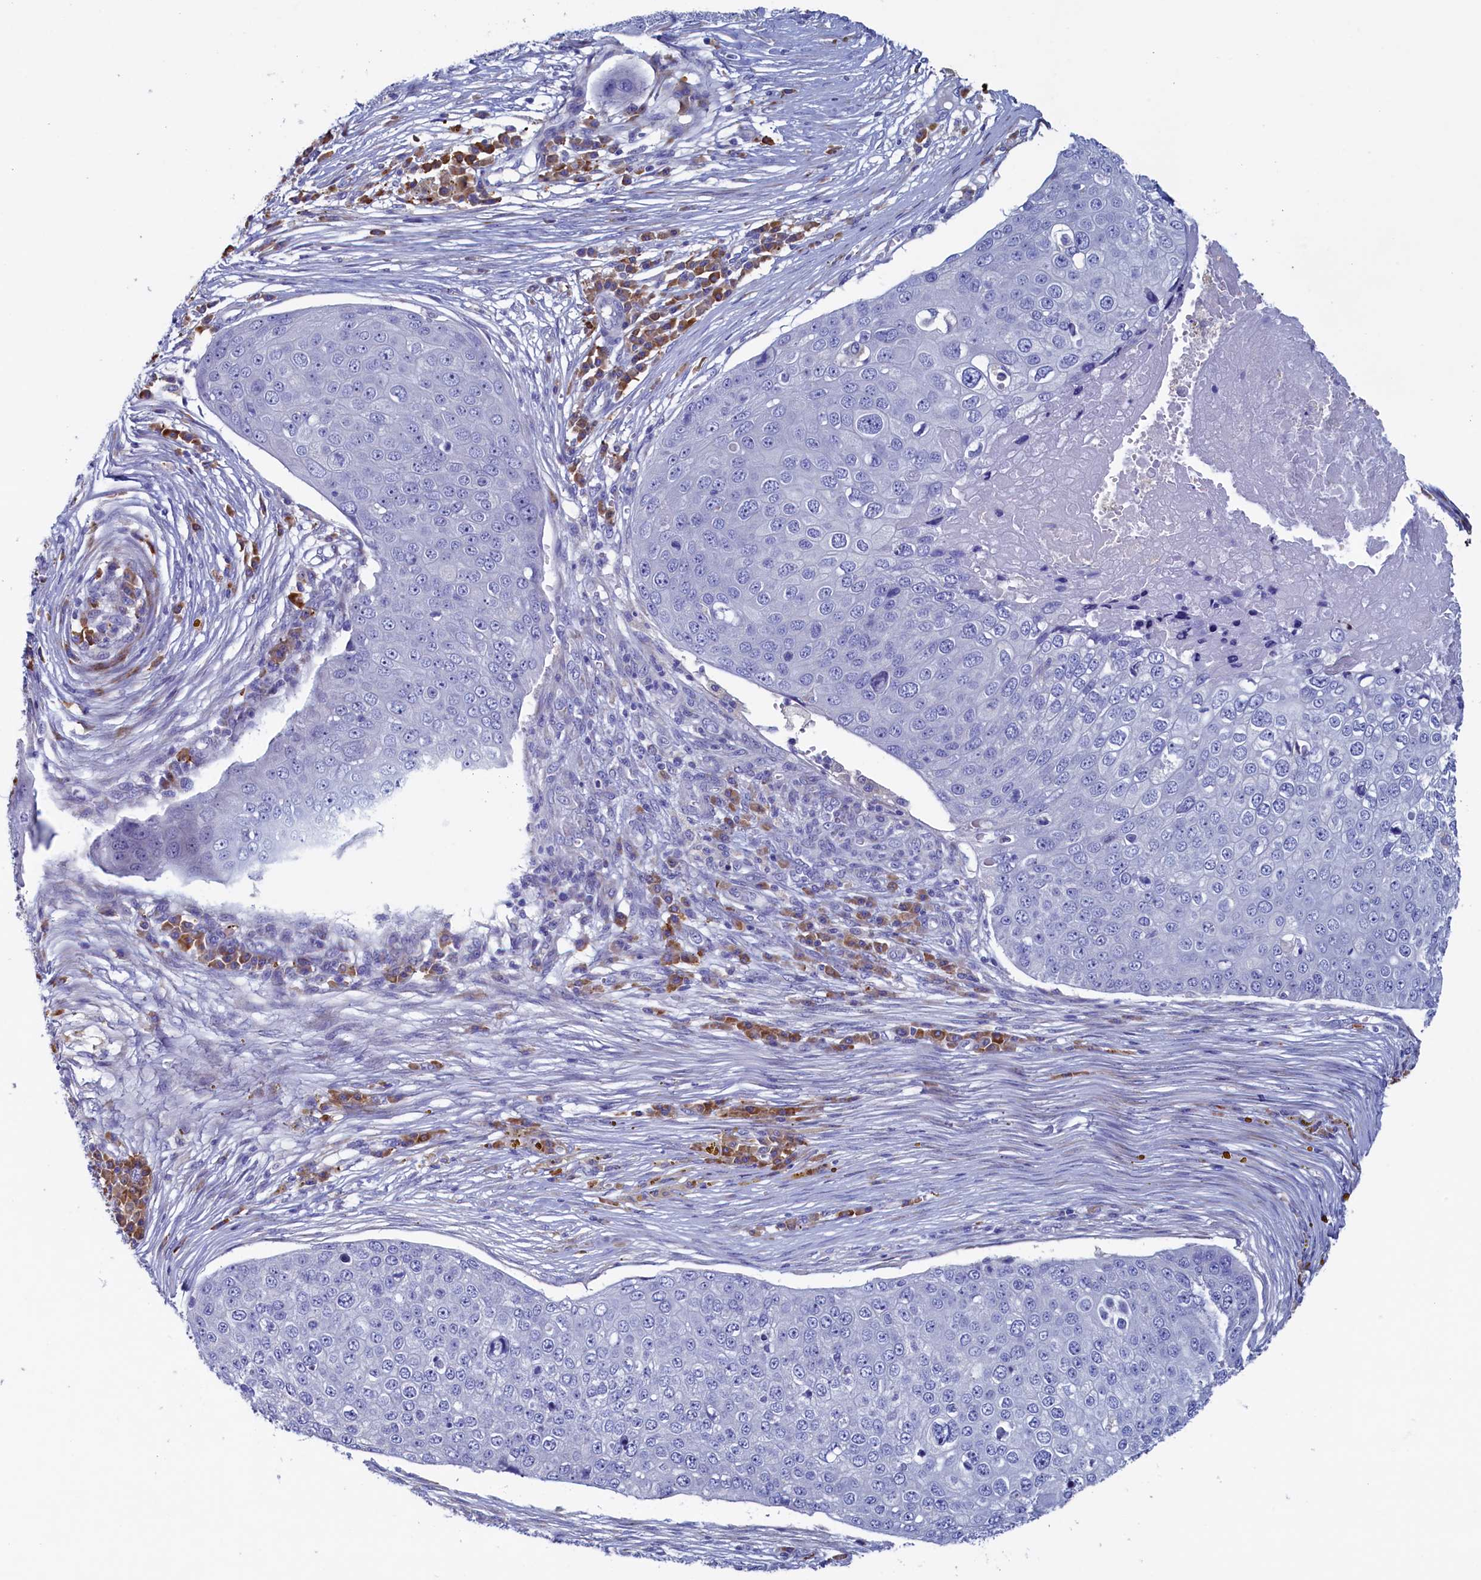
{"staining": {"intensity": "negative", "quantity": "none", "location": "none"}, "tissue": "skin cancer", "cell_type": "Tumor cells", "image_type": "cancer", "snomed": [{"axis": "morphology", "description": "Squamous cell carcinoma, NOS"}, {"axis": "topography", "description": "Skin"}], "caption": "Skin squamous cell carcinoma was stained to show a protein in brown. There is no significant staining in tumor cells. Nuclei are stained in blue.", "gene": "CBLIF", "patient": {"sex": "male", "age": 71}}